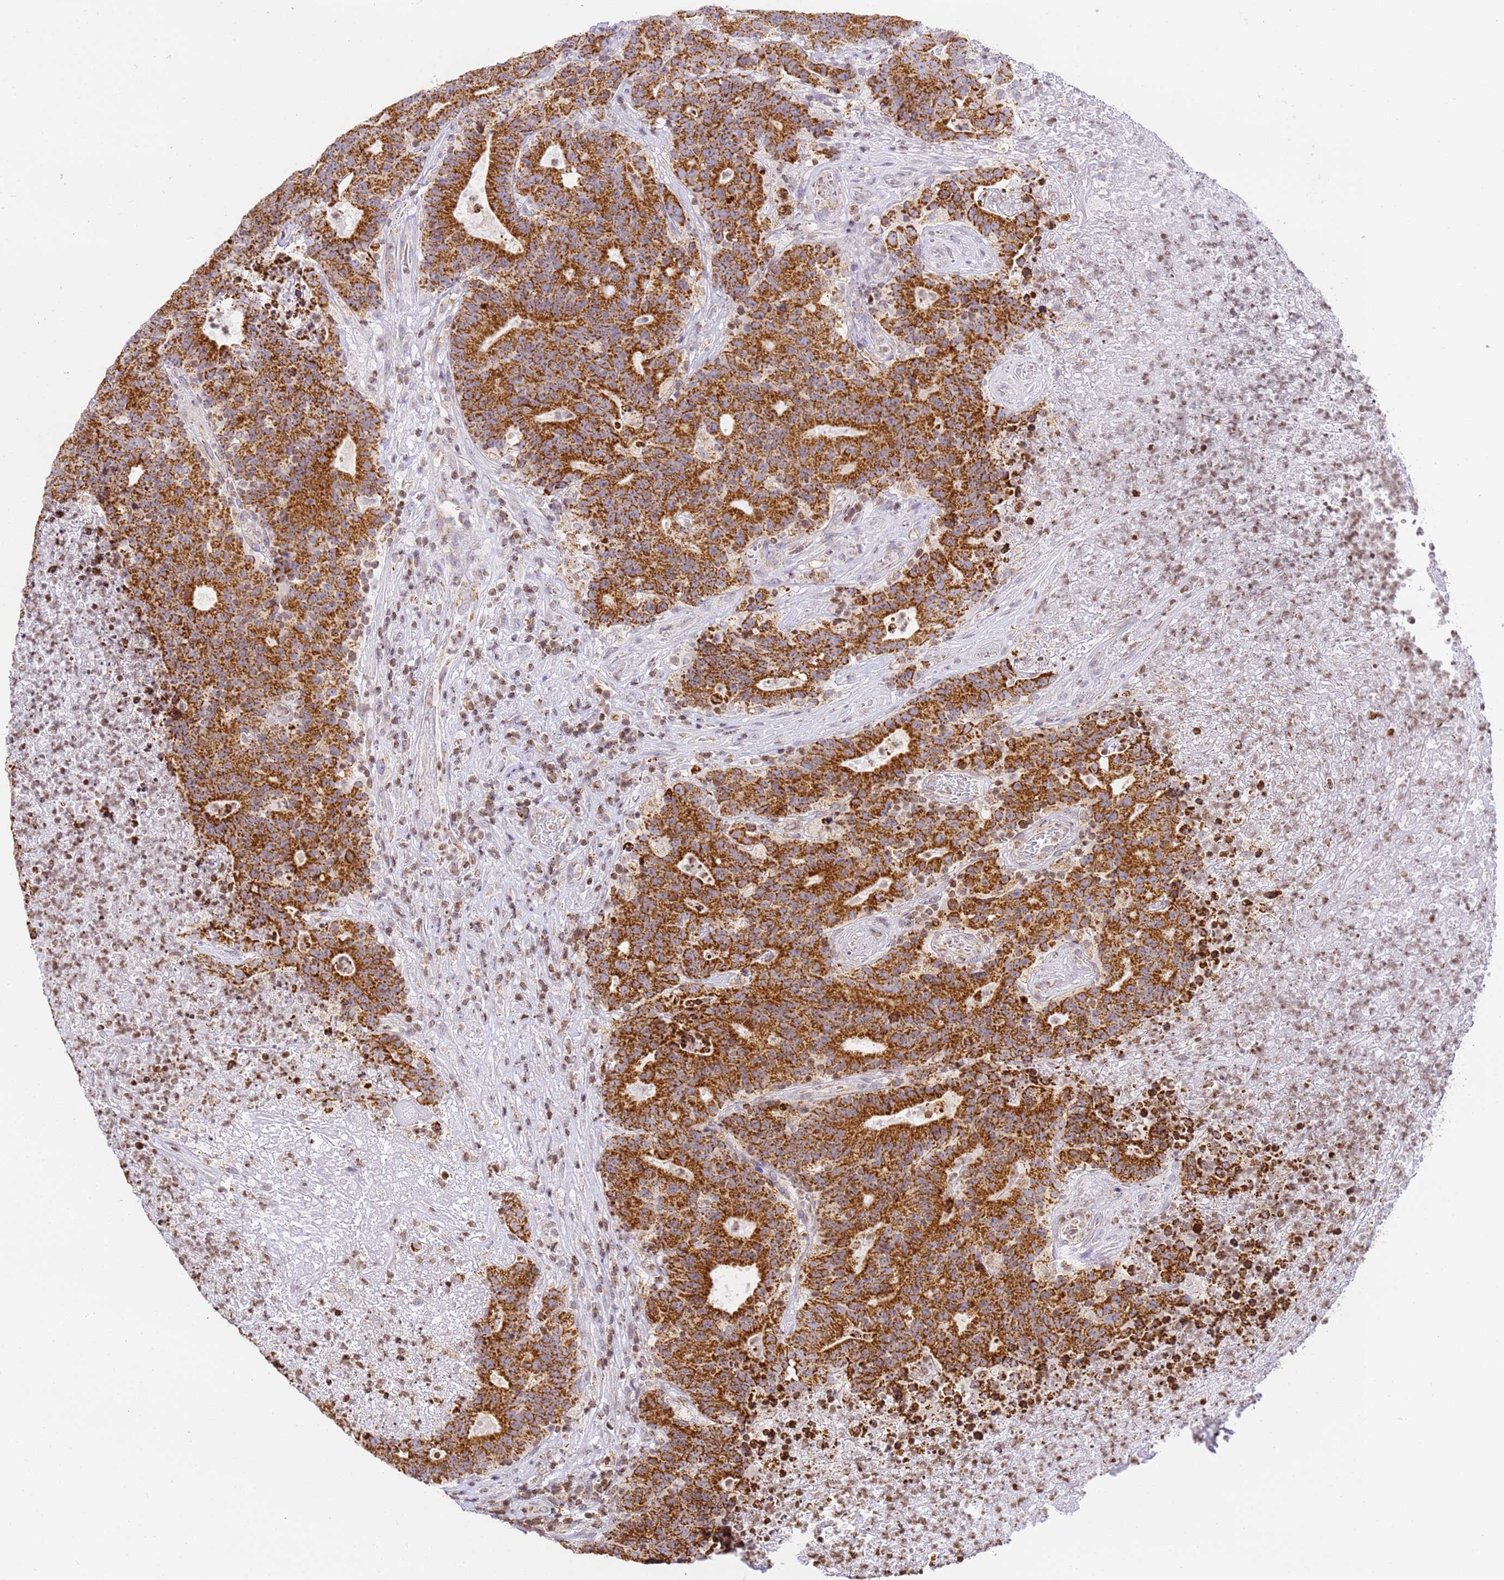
{"staining": {"intensity": "strong", "quantity": ">75%", "location": "cytoplasmic/membranous"}, "tissue": "colorectal cancer", "cell_type": "Tumor cells", "image_type": "cancer", "snomed": [{"axis": "morphology", "description": "Adenocarcinoma, NOS"}, {"axis": "topography", "description": "Colon"}], "caption": "Colorectal cancer (adenocarcinoma) stained with a protein marker shows strong staining in tumor cells.", "gene": "HSPE1", "patient": {"sex": "female", "age": 75}}